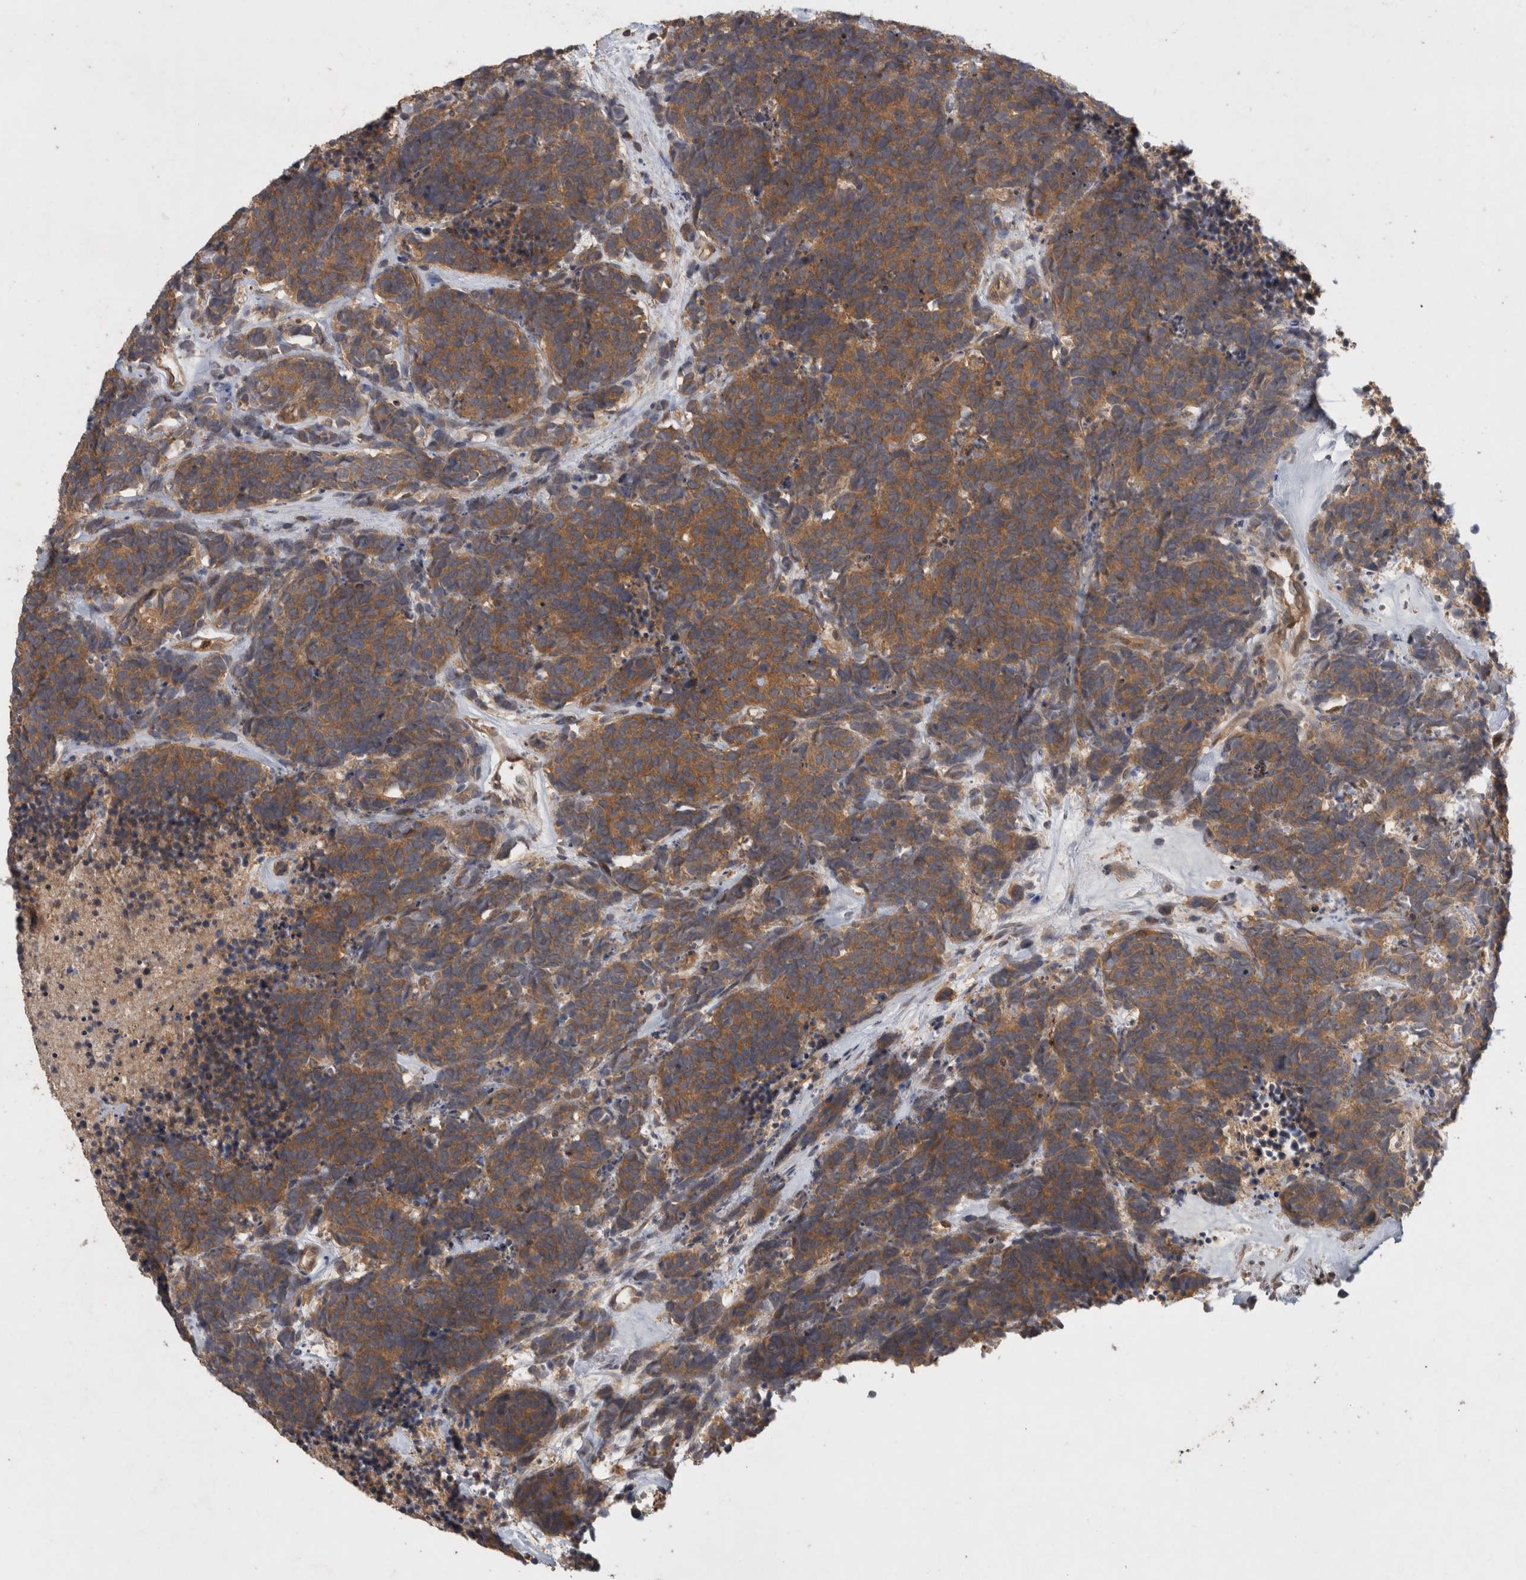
{"staining": {"intensity": "moderate", "quantity": ">75%", "location": "cytoplasmic/membranous"}, "tissue": "carcinoid", "cell_type": "Tumor cells", "image_type": "cancer", "snomed": [{"axis": "morphology", "description": "Carcinoma, NOS"}, {"axis": "morphology", "description": "Carcinoid, malignant, NOS"}, {"axis": "topography", "description": "Urinary bladder"}], "caption": "Immunohistochemistry (IHC) staining of carcinoid, which exhibits medium levels of moderate cytoplasmic/membranous expression in about >75% of tumor cells indicating moderate cytoplasmic/membranous protein positivity. The staining was performed using DAB (3,3'-diaminobenzidine) (brown) for protein detection and nuclei were counterstained in hematoxylin (blue).", "gene": "VEPH1", "patient": {"sex": "male", "age": 57}}